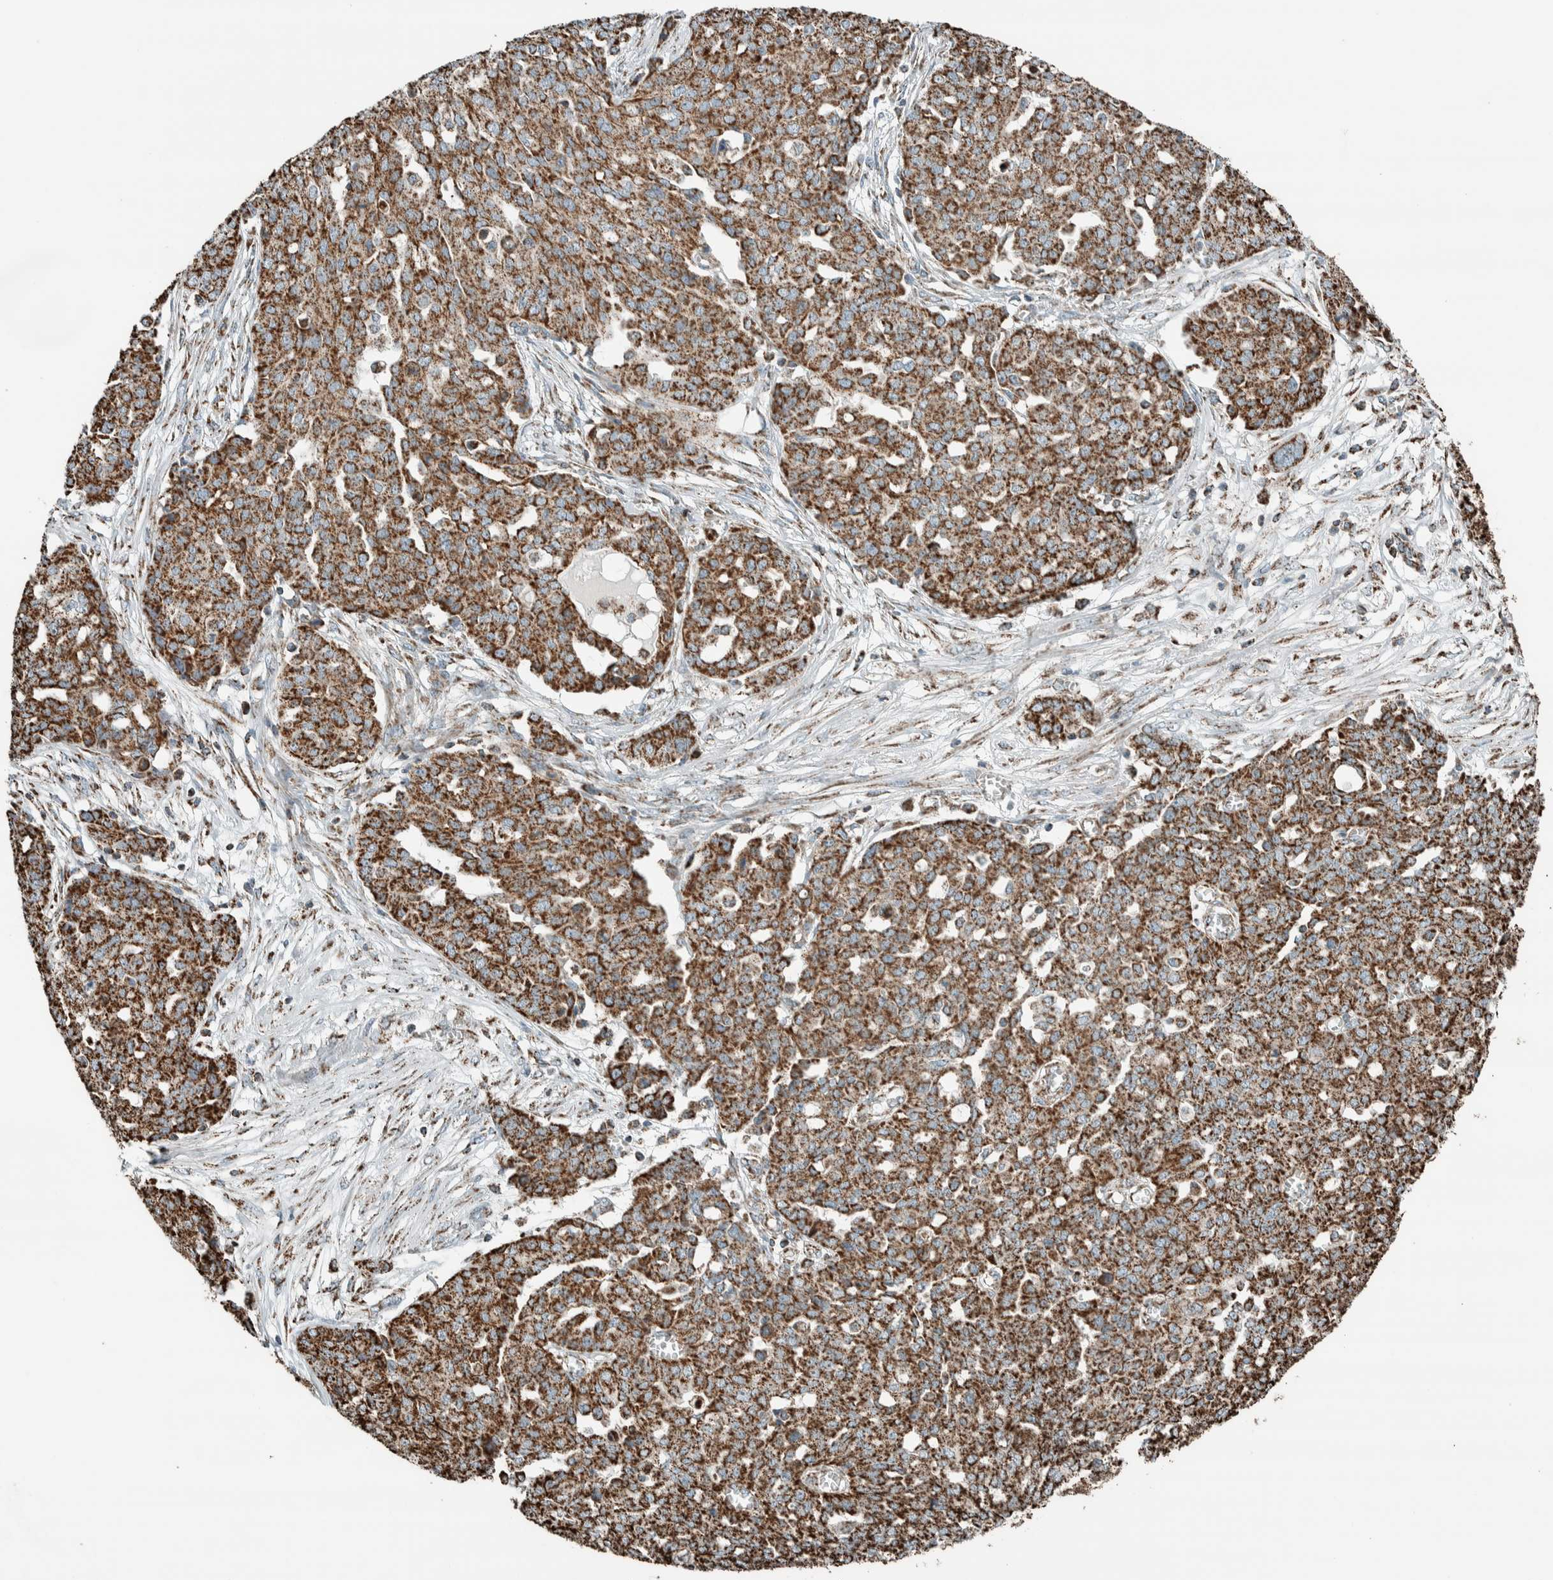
{"staining": {"intensity": "strong", "quantity": ">75%", "location": "cytoplasmic/membranous"}, "tissue": "ovarian cancer", "cell_type": "Tumor cells", "image_type": "cancer", "snomed": [{"axis": "morphology", "description": "Cystadenocarcinoma, serous, NOS"}, {"axis": "topography", "description": "Soft tissue"}, {"axis": "topography", "description": "Ovary"}], "caption": "DAB immunohistochemical staining of human serous cystadenocarcinoma (ovarian) reveals strong cytoplasmic/membranous protein positivity in about >75% of tumor cells.", "gene": "ZNF454", "patient": {"sex": "female", "age": 57}}